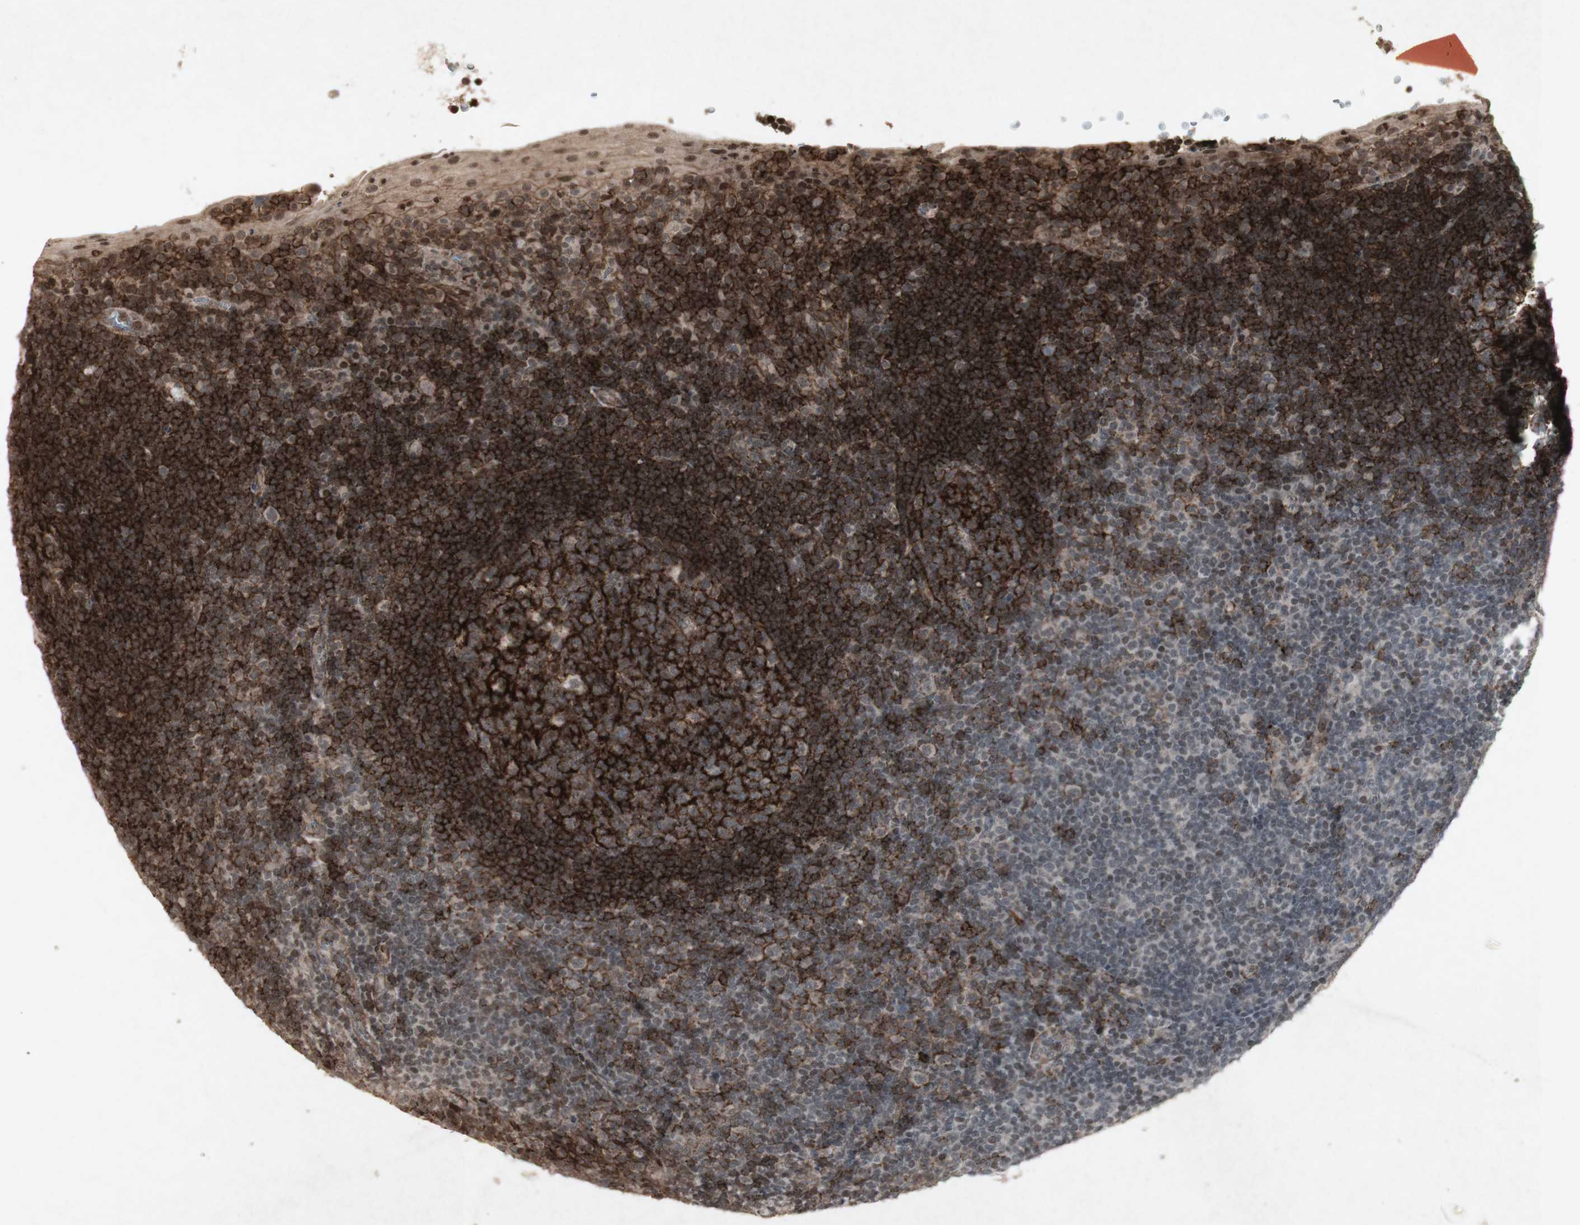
{"staining": {"intensity": "strong", "quantity": ">75%", "location": "cytoplasmic/membranous"}, "tissue": "tonsil", "cell_type": "Germinal center cells", "image_type": "normal", "snomed": [{"axis": "morphology", "description": "Normal tissue, NOS"}, {"axis": "topography", "description": "Tonsil"}], "caption": "Germinal center cells exhibit high levels of strong cytoplasmic/membranous positivity in about >75% of cells in unremarkable human tonsil.", "gene": "PLXNA1", "patient": {"sex": "male", "age": 37}}